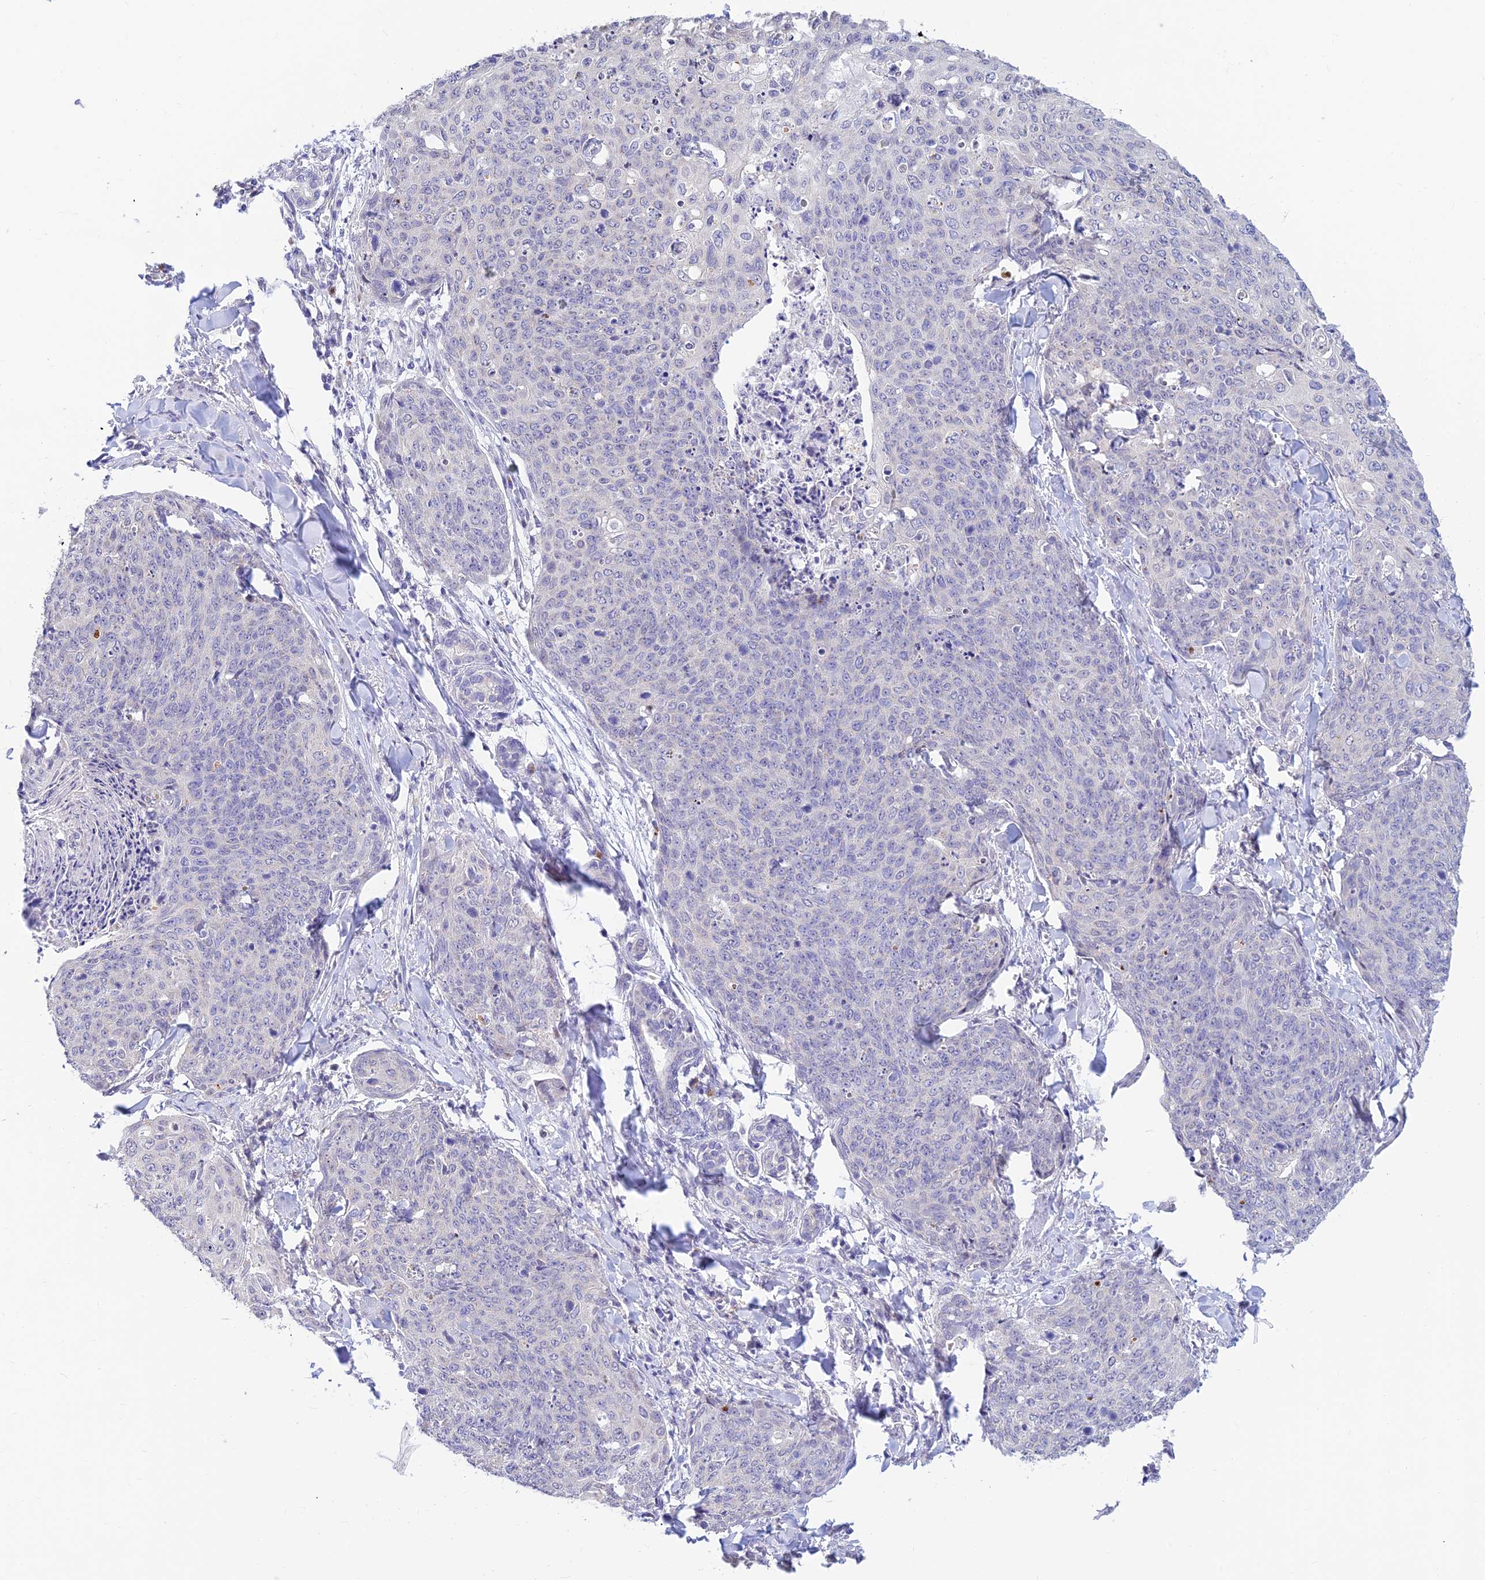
{"staining": {"intensity": "negative", "quantity": "none", "location": "none"}, "tissue": "skin cancer", "cell_type": "Tumor cells", "image_type": "cancer", "snomed": [{"axis": "morphology", "description": "Squamous cell carcinoma, NOS"}, {"axis": "topography", "description": "Skin"}, {"axis": "topography", "description": "Vulva"}], "caption": "Tumor cells show no significant protein expression in skin cancer.", "gene": "INKA1", "patient": {"sex": "female", "age": 85}}